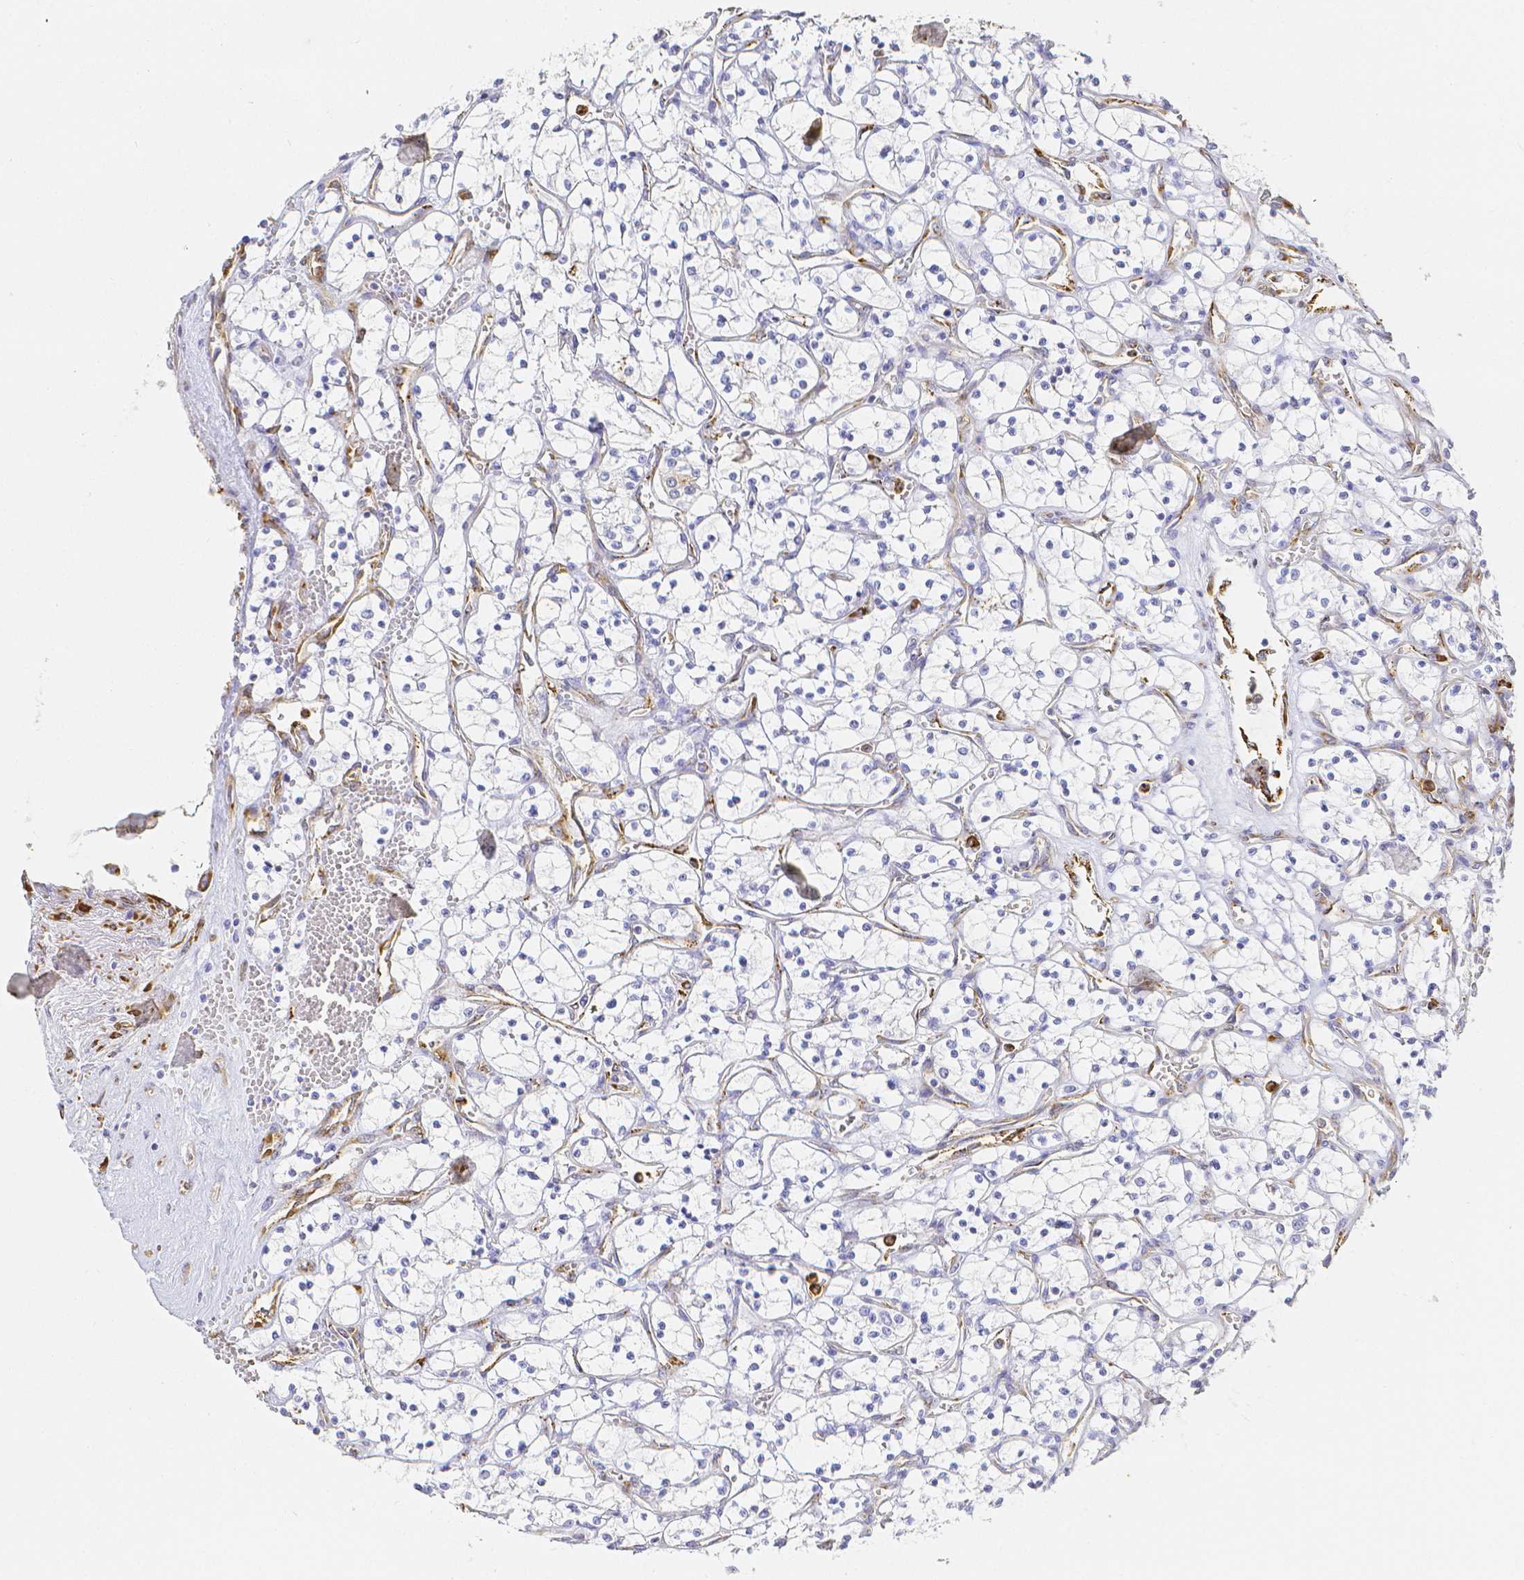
{"staining": {"intensity": "negative", "quantity": "none", "location": "none"}, "tissue": "renal cancer", "cell_type": "Tumor cells", "image_type": "cancer", "snomed": [{"axis": "morphology", "description": "Adenocarcinoma, NOS"}, {"axis": "topography", "description": "Kidney"}], "caption": "This is a photomicrograph of immunohistochemistry staining of renal adenocarcinoma, which shows no expression in tumor cells. The staining was performed using DAB to visualize the protein expression in brown, while the nuclei were stained in blue with hematoxylin (Magnification: 20x).", "gene": "SMURF1", "patient": {"sex": "female", "age": 69}}